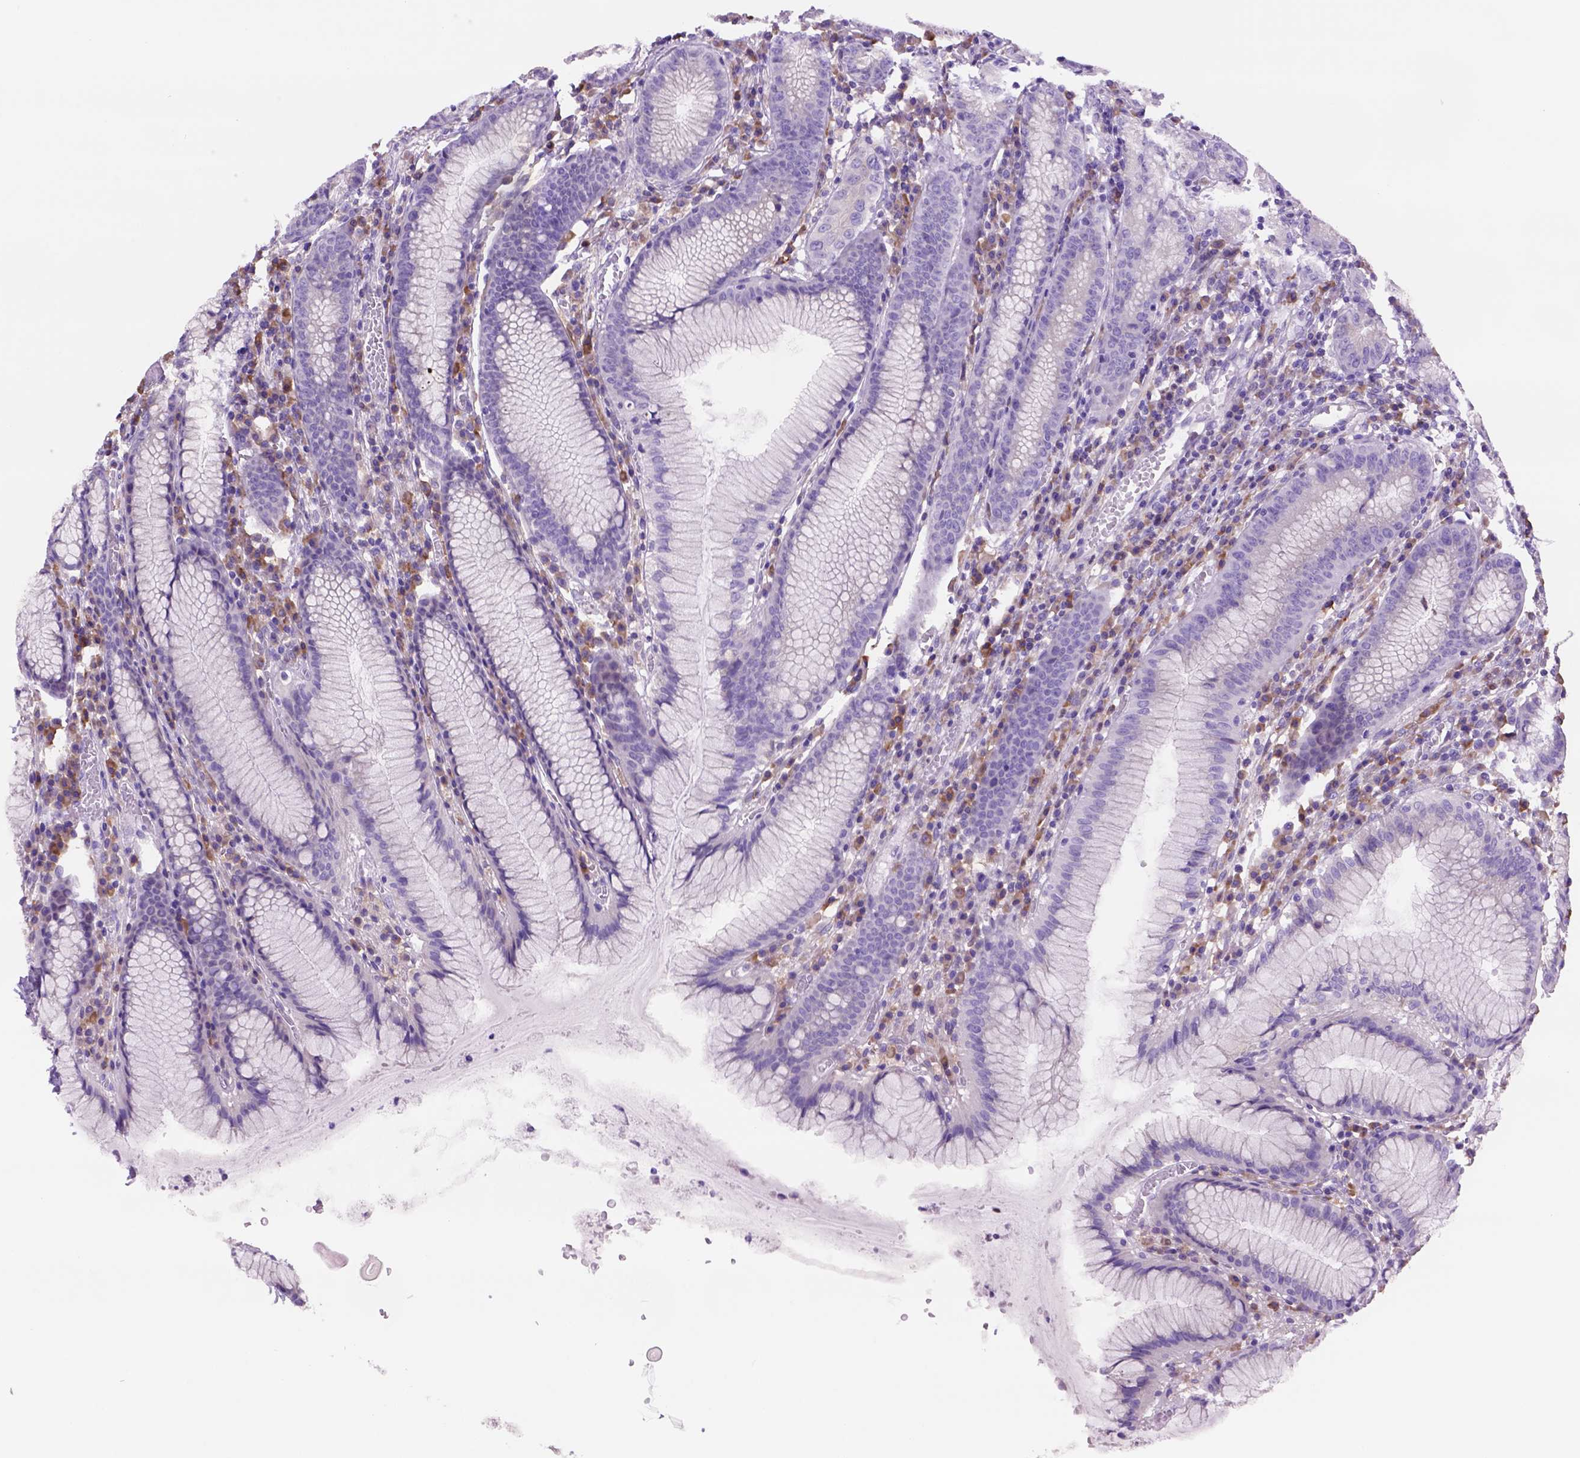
{"staining": {"intensity": "negative", "quantity": "none", "location": "none"}, "tissue": "stomach", "cell_type": "Glandular cells", "image_type": "normal", "snomed": [{"axis": "morphology", "description": "Normal tissue, NOS"}, {"axis": "topography", "description": "Stomach"}], "caption": "High magnification brightfield microscopy of normal stomach stained with DAB (3,3'-diaminobenzidine) (brown) and counterstained with hematoxylin (blue): glandular cells show no significant positivity. Nuclei are stained in blue.", "gene": "PIAS3", "patient": {"sex": "male", "age": 55}}